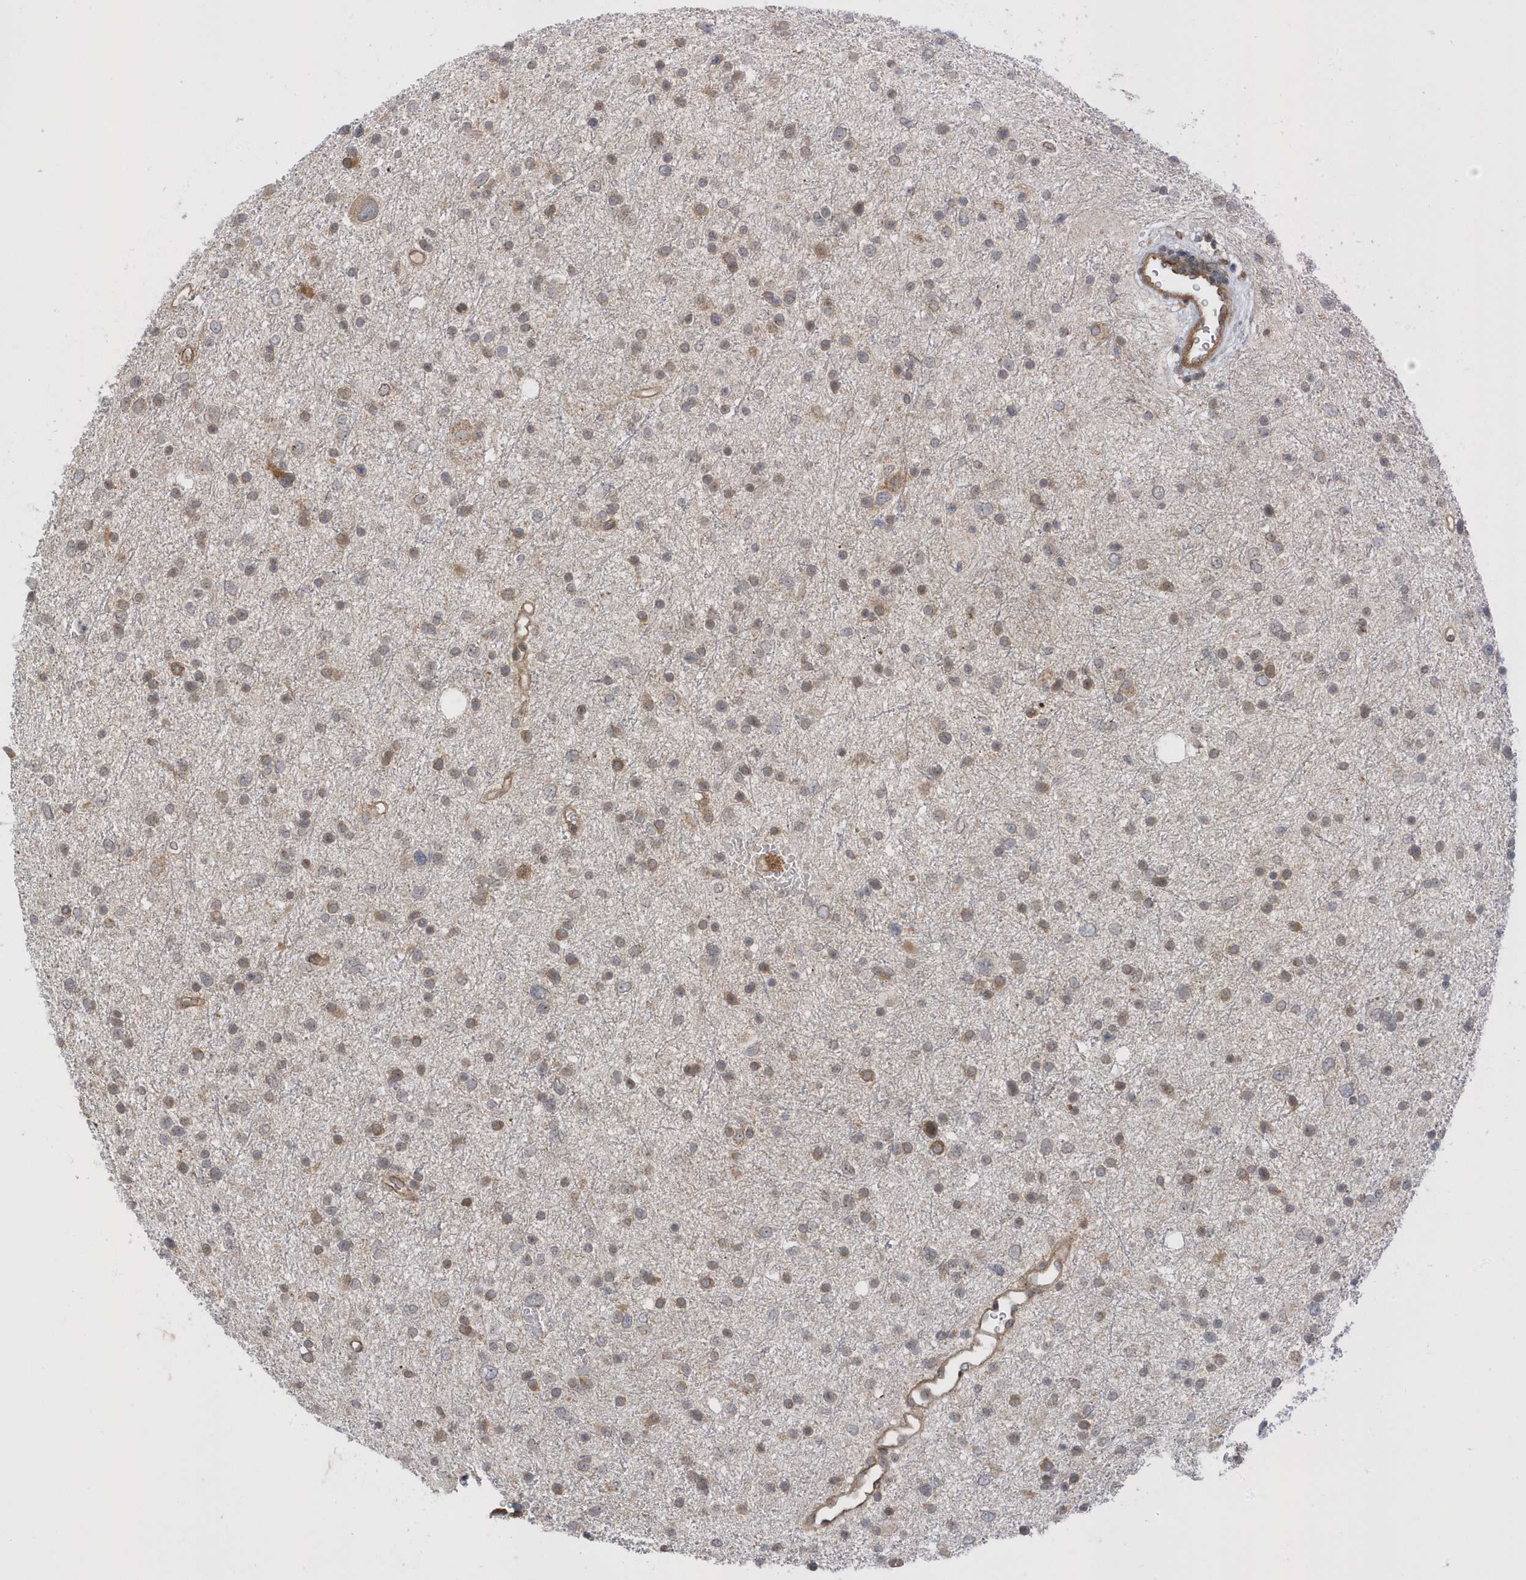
{"staining": {"intensity": "moderate", "quantity": "25%-75%", "location": "cytoplasmic/membranous"}, "tissue": "glioma", "cell_type": "Tumor cells", "image_type": "cancer", "snomed": [{"axis": "morphology", "description": "Glioma, malignant, Low grade"}, {"axis": "topography", "description": "Brain"}], "caption": "Immunohistochemistry (IHC) of human glioma shows medium levels of moderate cytoplasmic/membranous positivity in approximately 25%-75% of tumor cells.", "gene": "METTL21A", "patient": {"sex": "female", "age": 37}}